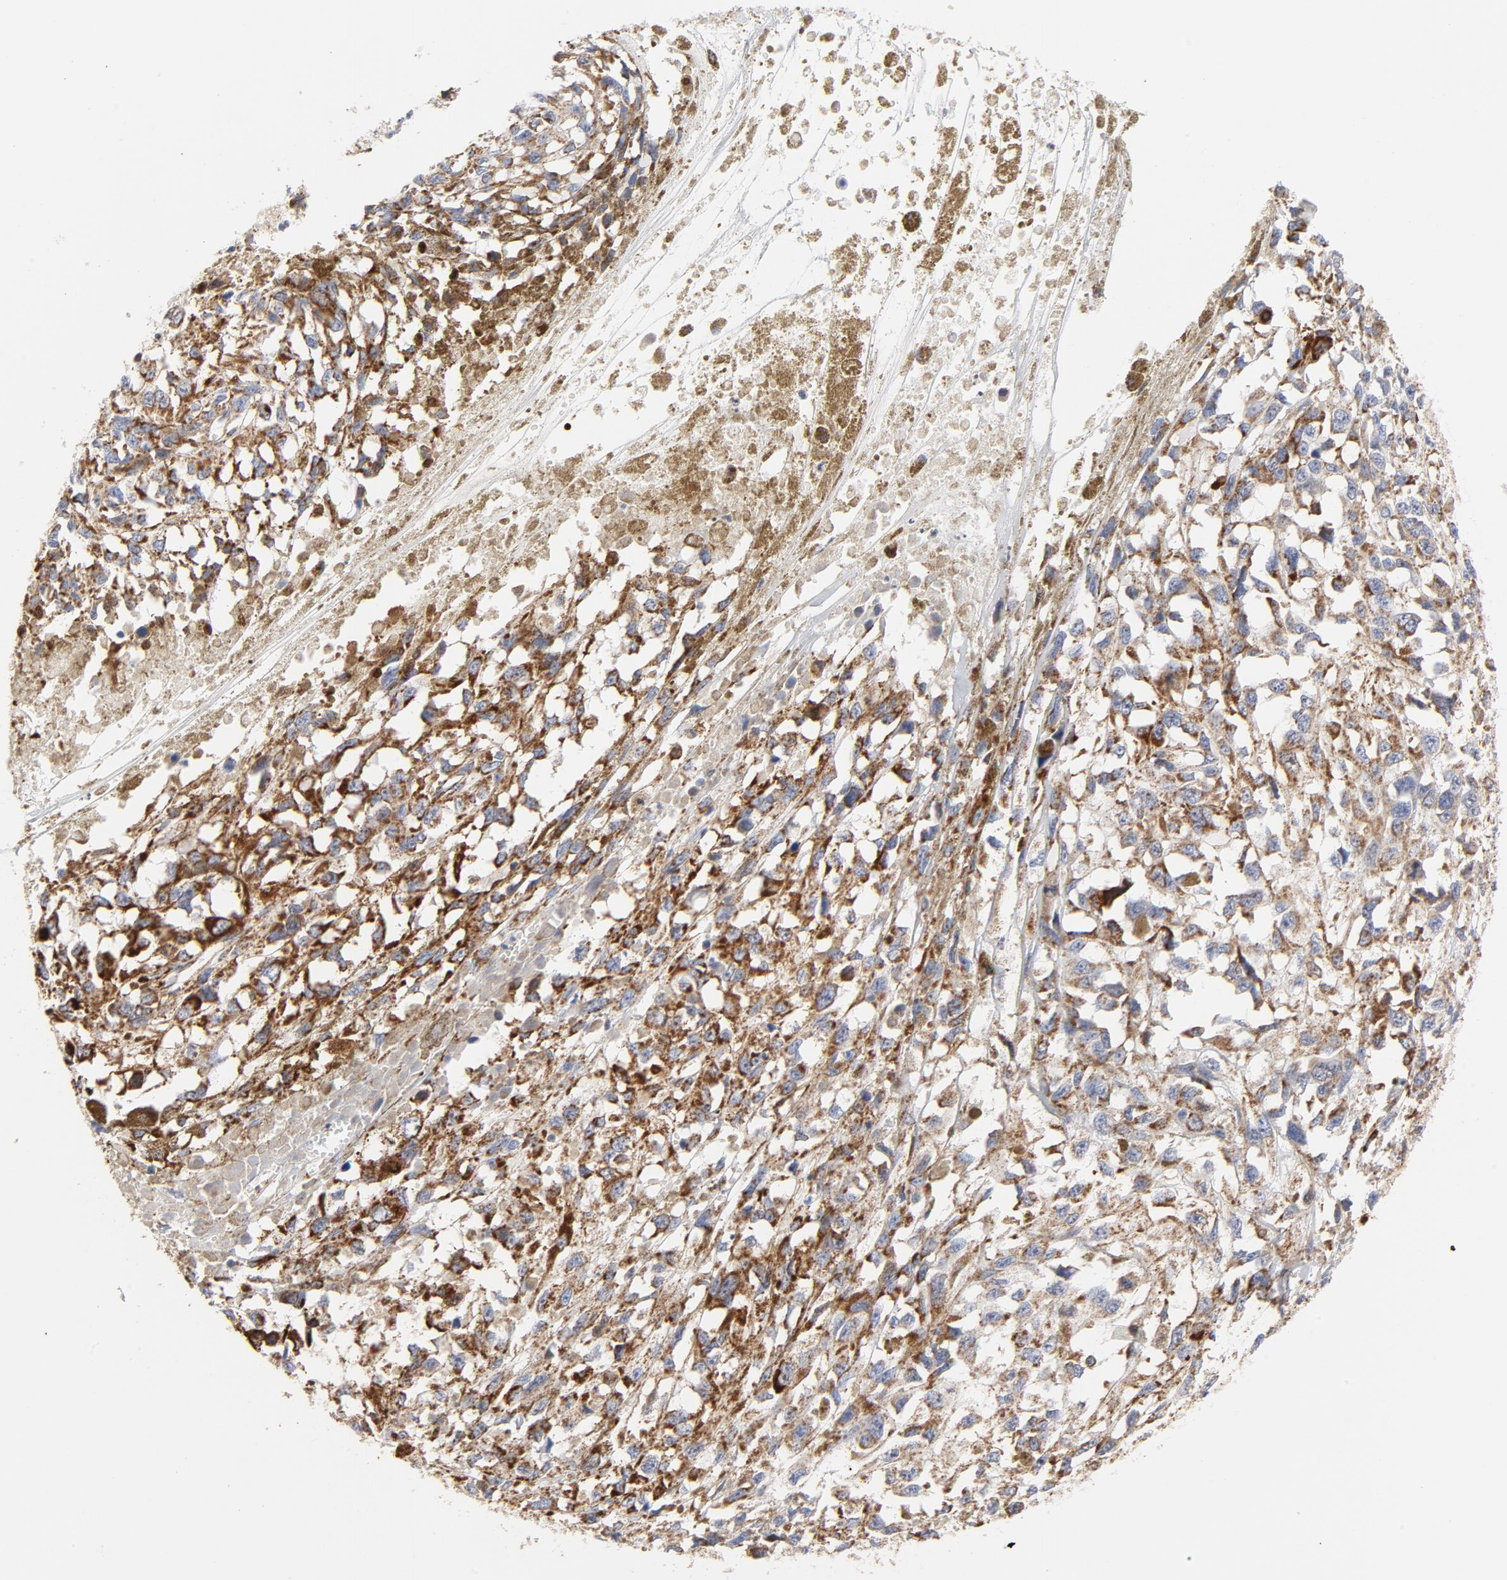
{"staining": {"intensity": "strong", "quantity": ">75%", "location": "cytoplasmic/membranous"}, "tissue": "melanoma", "cell_type": "Tumor cells", "image_type": "cancer", "snomed": [{"axis": "morphology", "description": "Malignant melanoma, Metastatic site"}, {"axis": "topography", "description": "Lymph node"}], "caption": "Human malignant melanoma (metastatic site) stained for a protein (brown) shows strong cytoplasmic/membranous positive positivity in about >75% of tumor cells.", "gene": "CYCS", "patient": {"sex": "male", "age": 59}}